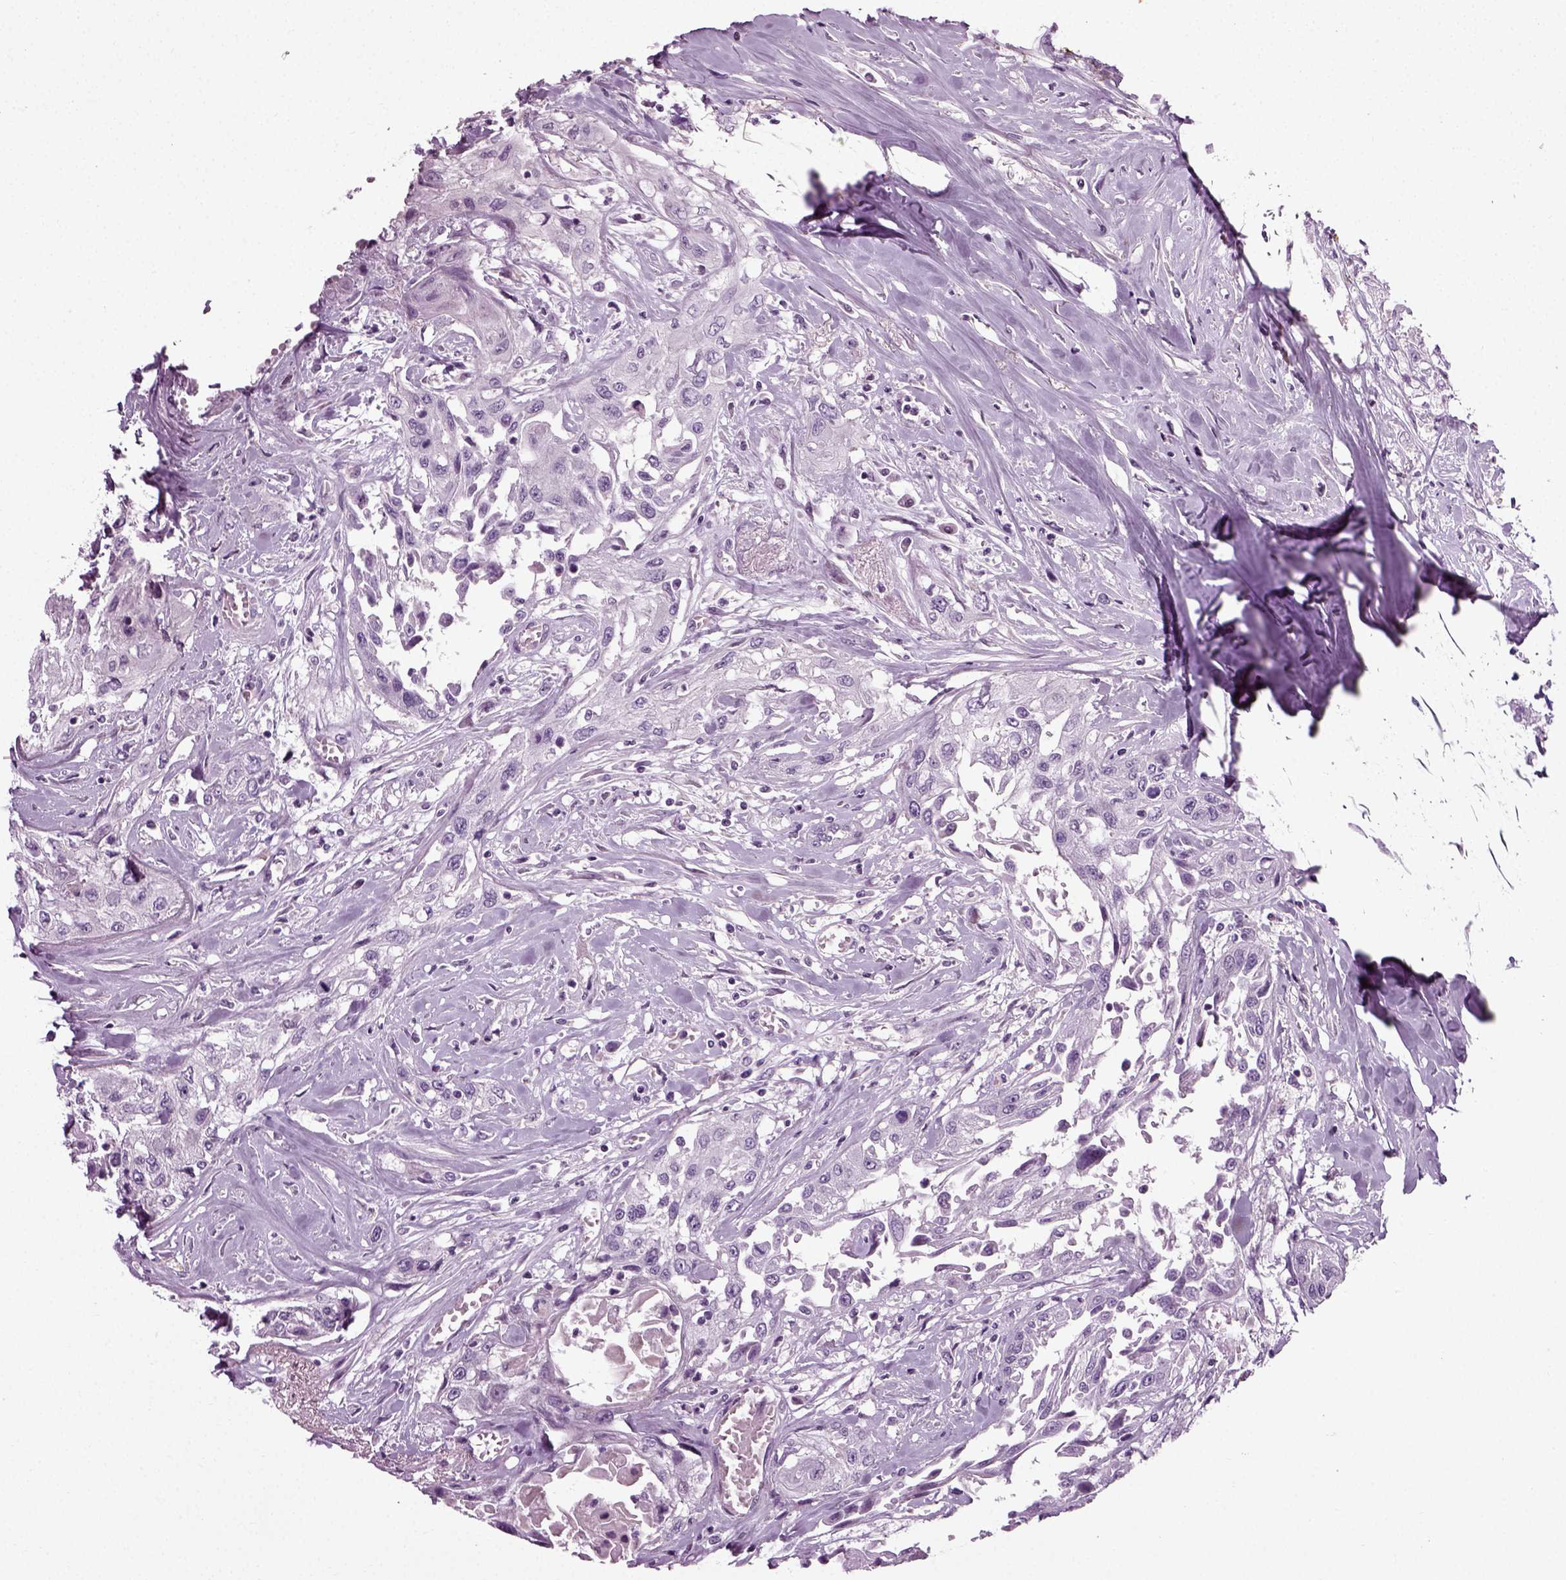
{"staining": {"intensity": "negative", "quantity": "none", "location": "none"}, "tissue": "head and neck cancer", "cell_type": "Tumor cells", "image_type": "cancer", "snomed": [{"axis": "morphology", "description": "Normal tissue, NOS"}, {"axis": "morphology", "description": "Squamous cell carcinoma, NOS"}, {"axis": "topography", "description": "Oral tissue"}, {"axis": "topography", "description": "Peripheral nerve tissue"}, {"axis": "topography", "description": "Head-Neck"}], "caption": "This is an immunohistochemistry micrograph of human head and neck cancer (squamous cell carcinoma). There is no positivity in tumor cells.", "gene": "SCG5", "patient": {"sex": "female", "age": 59}}